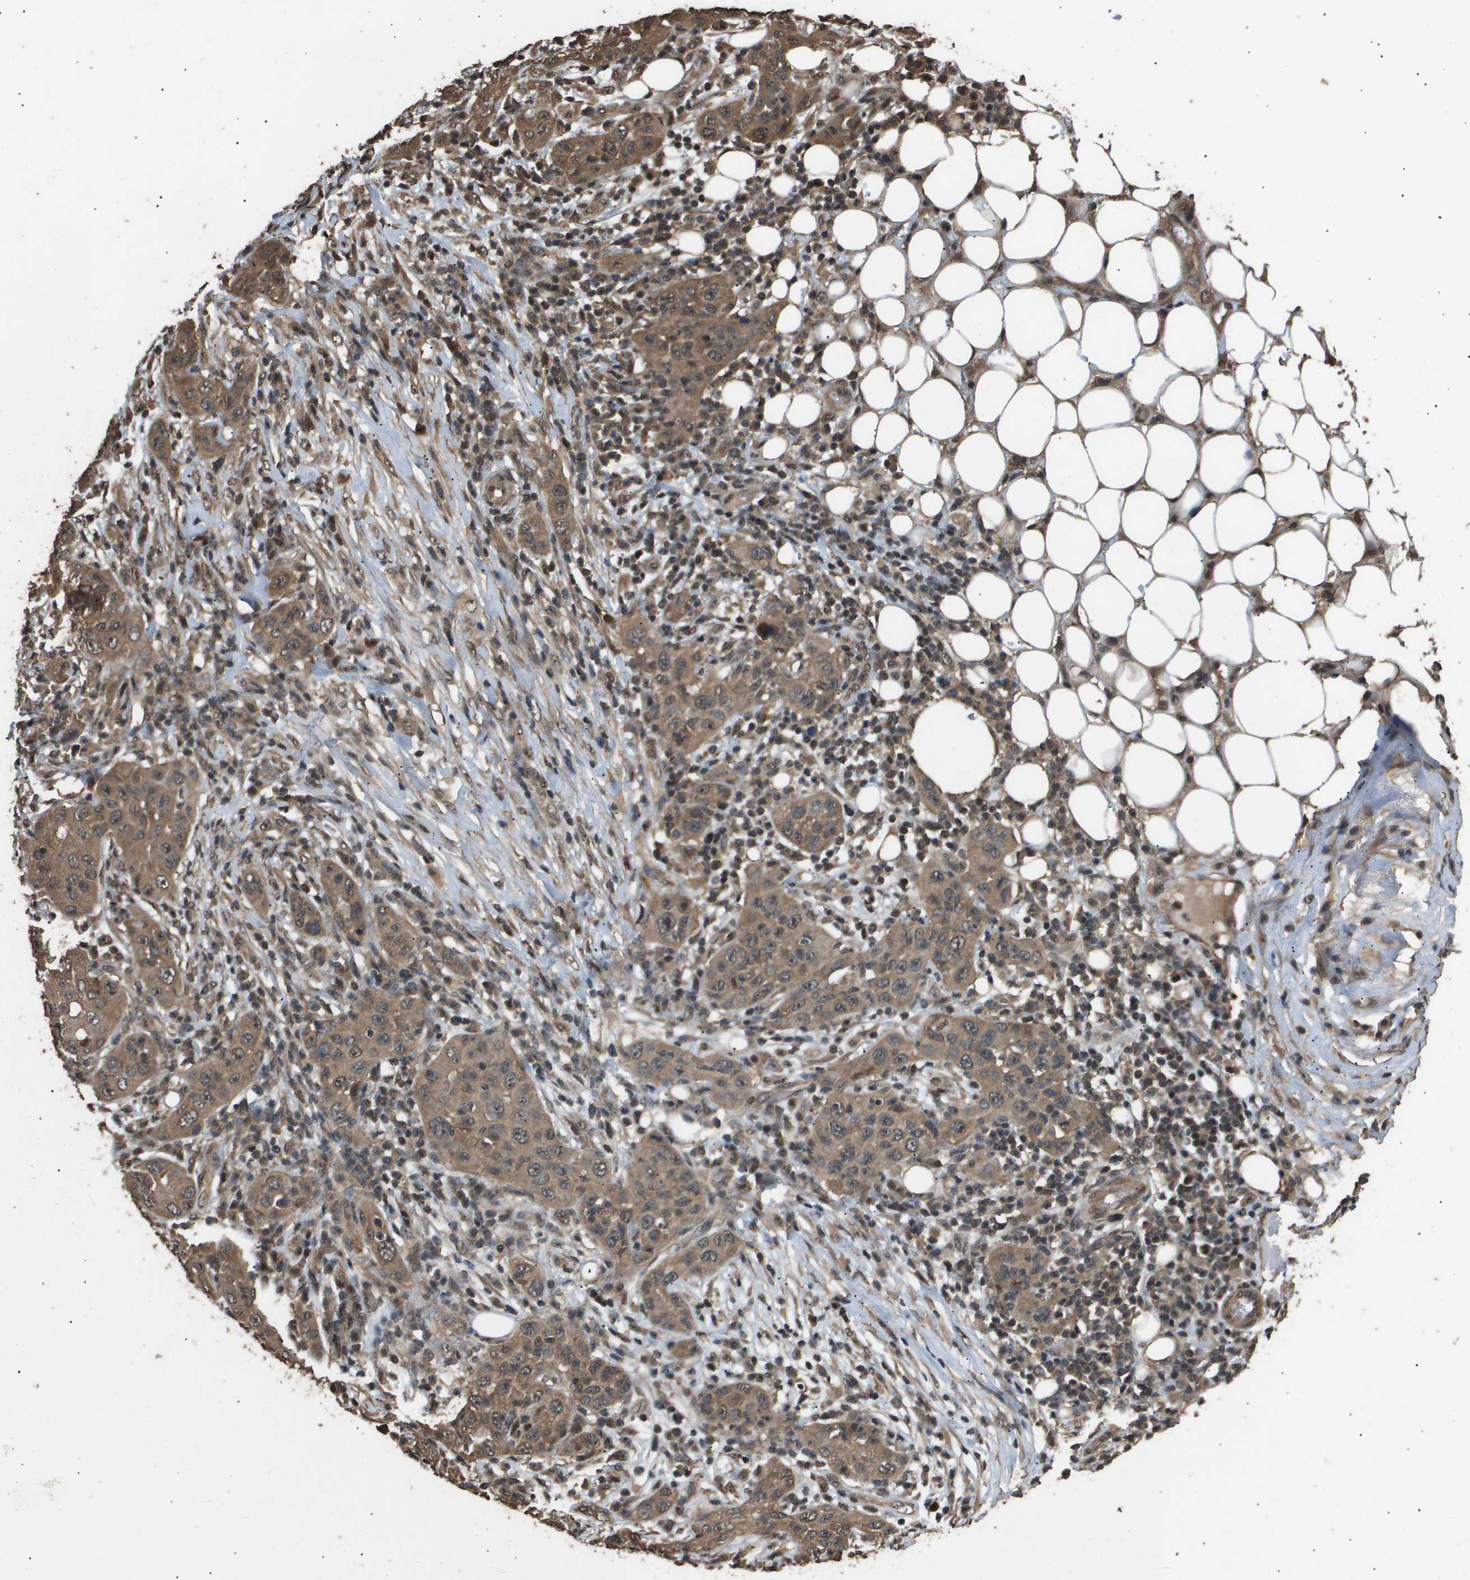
{"staining": {"intensity": "moderate", "quantity": ">75%", "location": "cytoplasmic/membranous,nuclear"}, "tissue": "skin cancer", "cell_type": "Tumor cells", "image_type": "cancer", "snomed": [{"axis": "morphology", "description": "Squamous cell carcinoma, NOS"}, {"axis": "topography", "description": "Skin"}], "caption": "The photomicrograph demonstrates a brown stain indicating the presence of a protein in the cytoplasmic/membranous and nuclear of tumor cells in skin cancer (squamous cell carcinoma). Ihc stains the protein in brown and the nuclei are stained blue.", "gene": "ING1", "patient": {"sex": "female", "age": 88}}